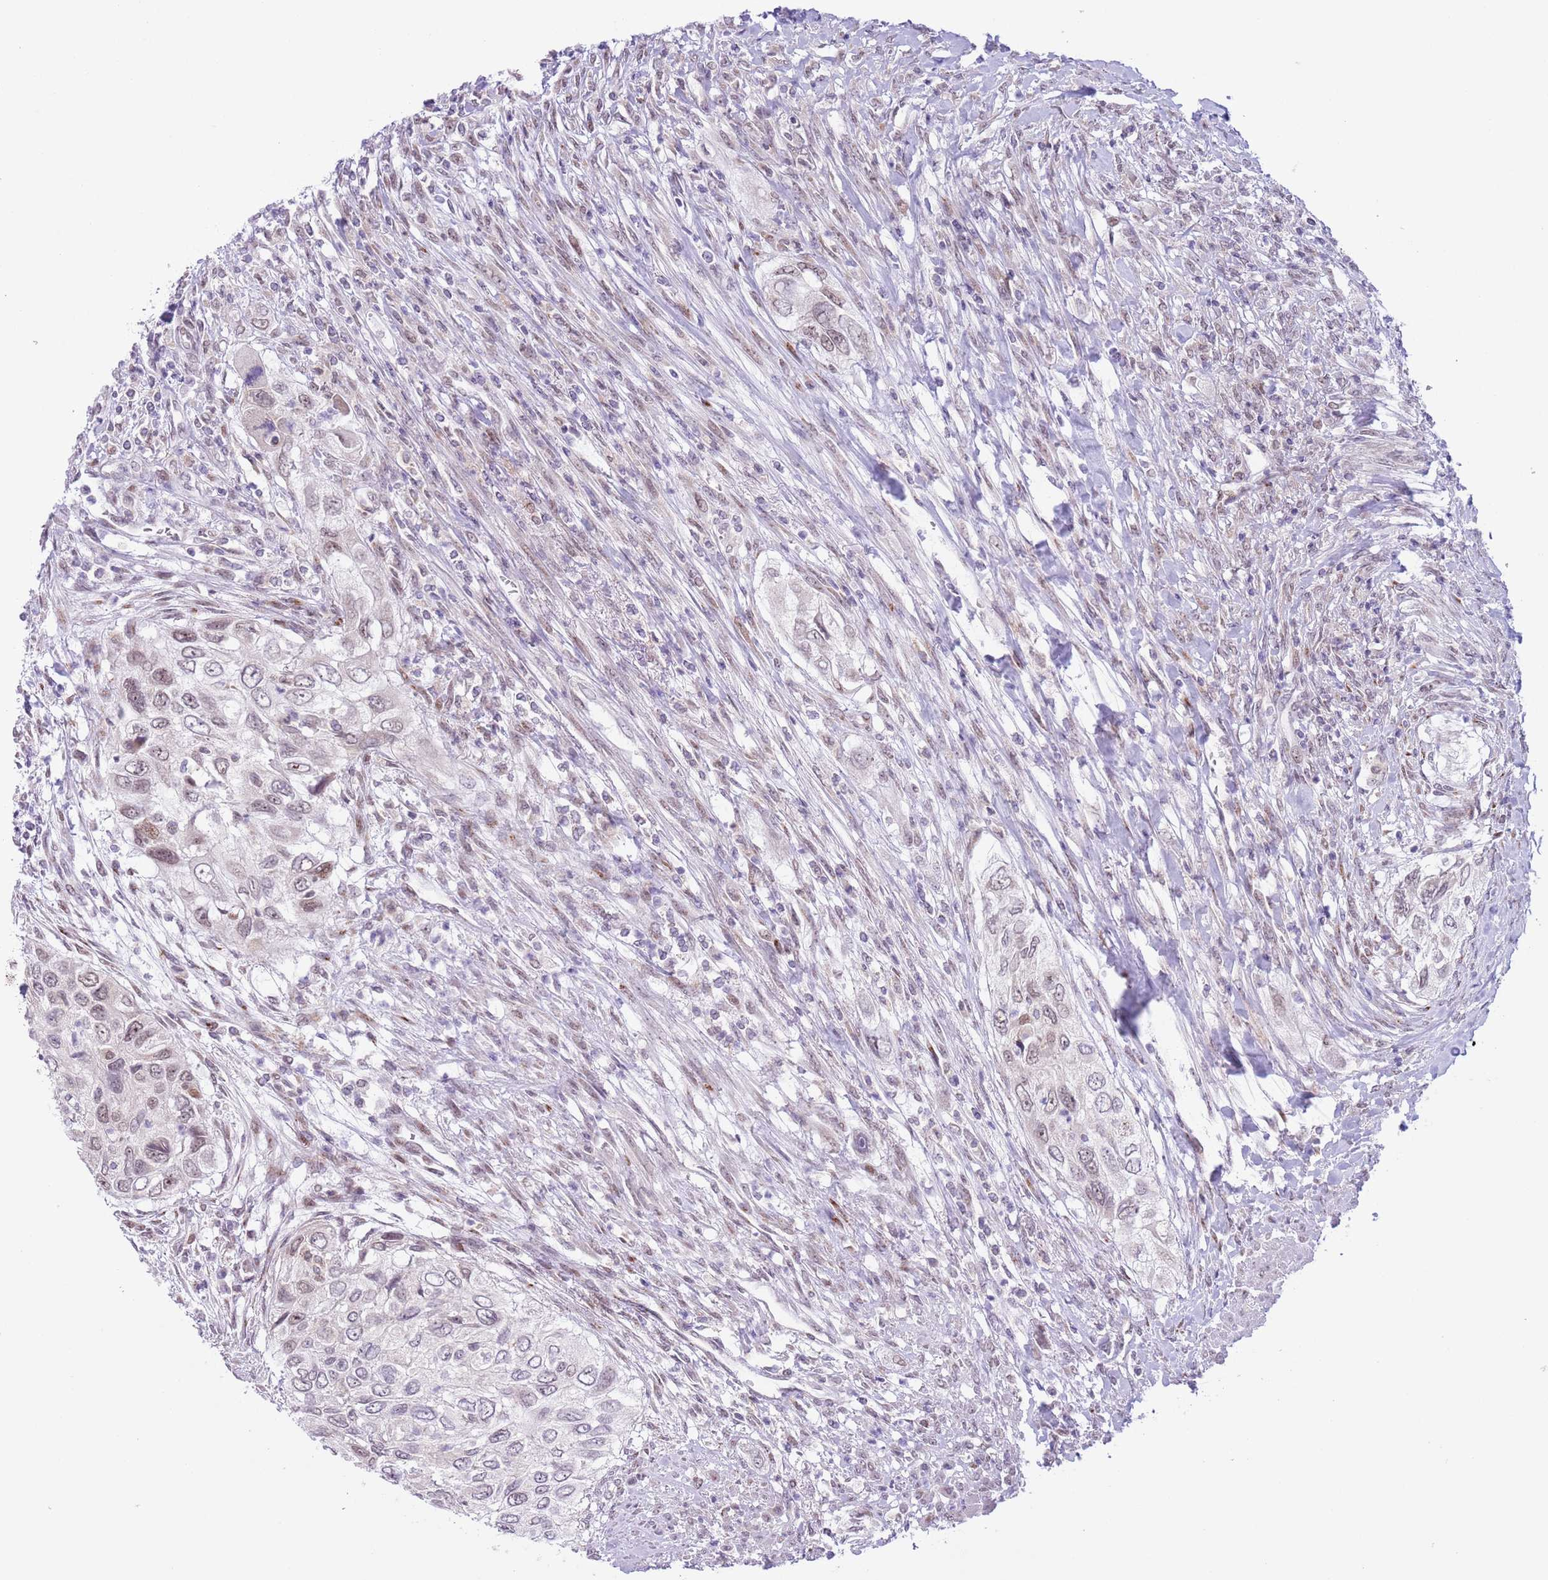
{"staining": {"intensity": "weak", "quantity": "25%-75%", "location": "nuclear"}, "tissue": "urothelial cancer", "cell_type": "Tumor cells", "image_type": "cancer", "snomed": [{"axis": "morphology", "description": "Urothelial carcinoma, High grade"}, {"axis": "topography", "description": "Urinary bladder"}], "caption": "Immunohistochemical staining of human urothelial carcinoma (high-grade) displays low levels of weak nuclear protein positivity in about 25%-75% of tumor cells.", "gene": "ZNF576", "patient": {"sex": "female", "age": 60}}